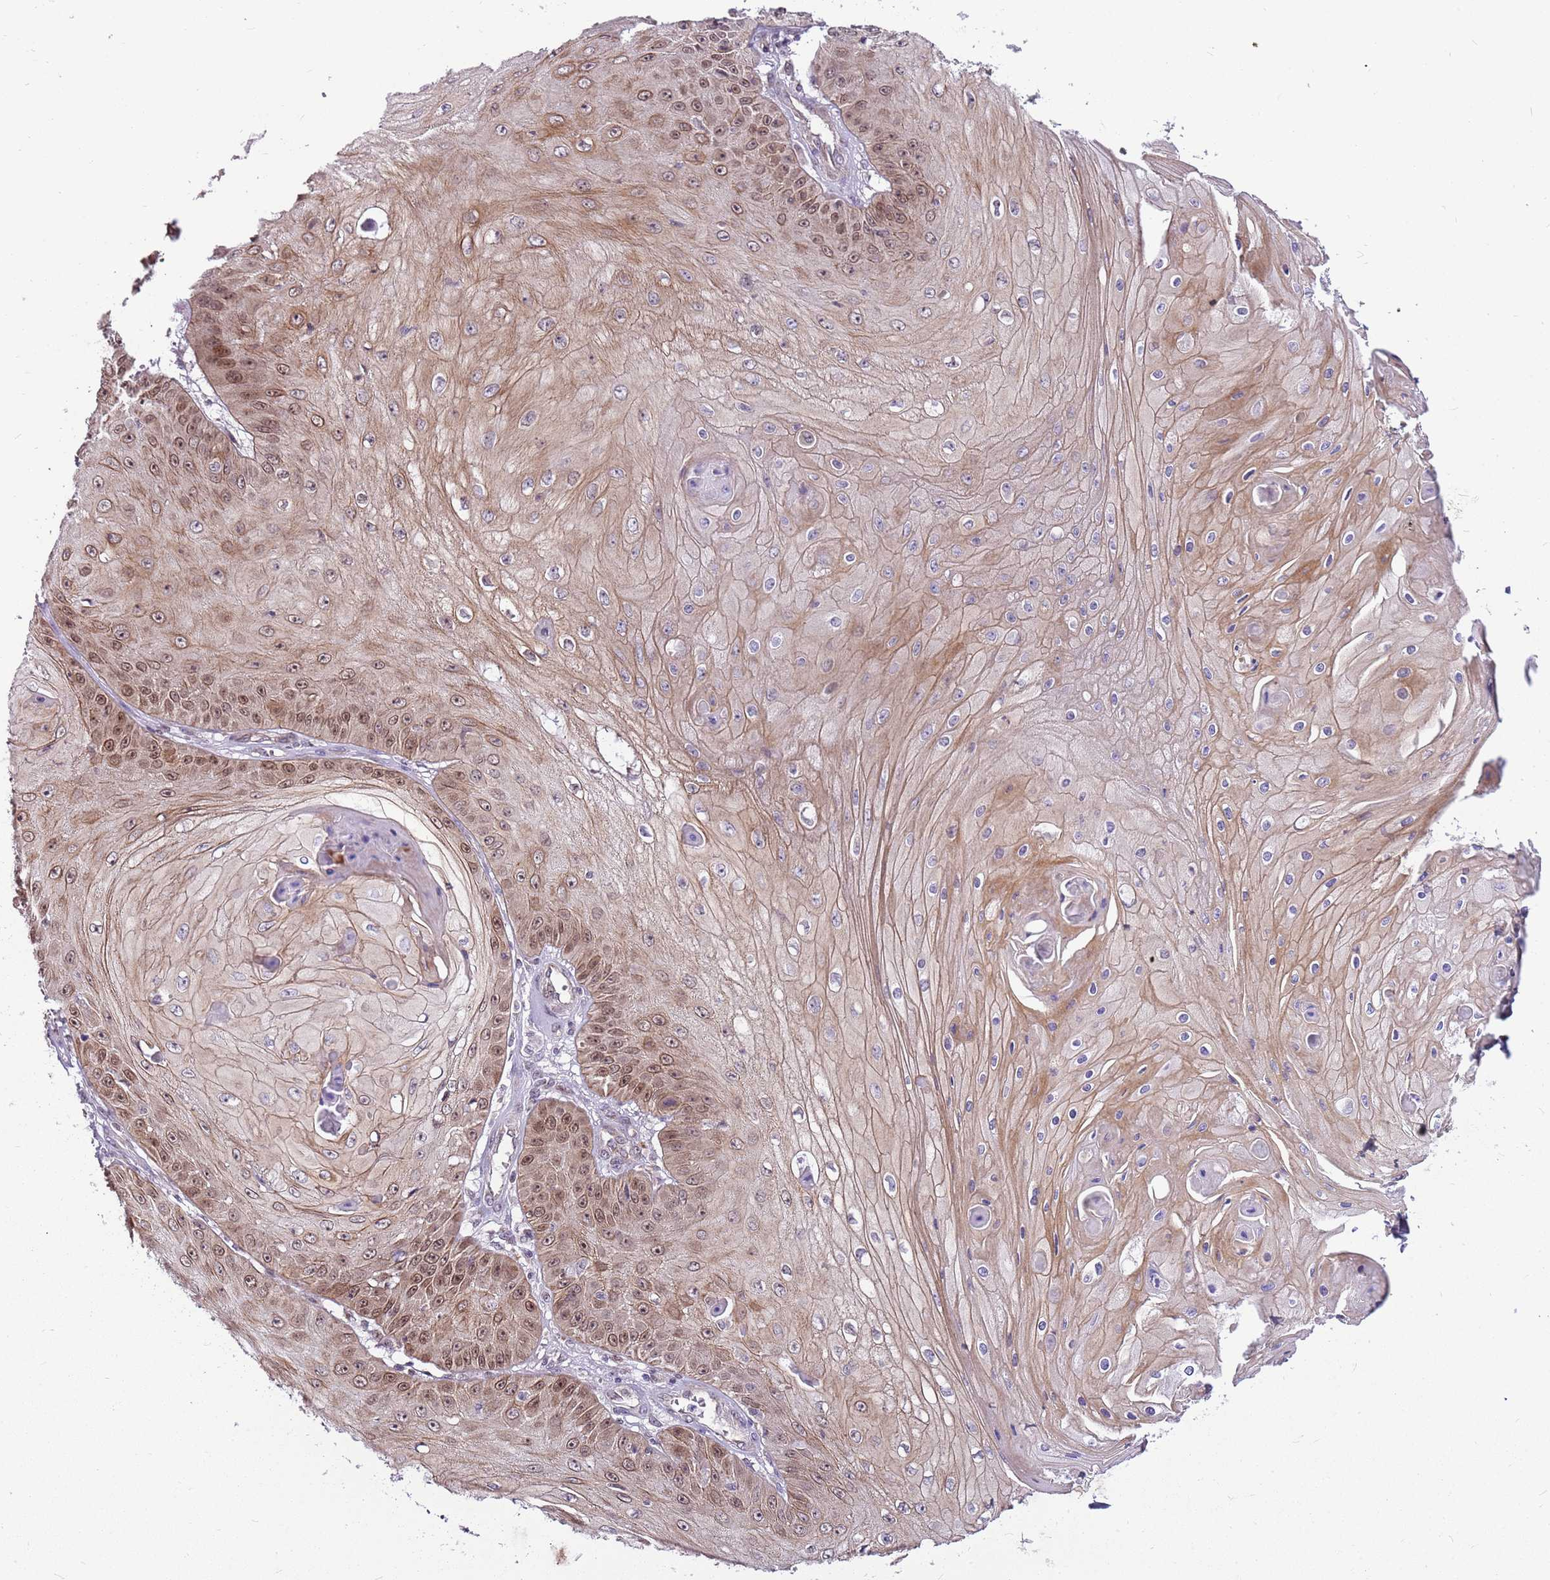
{"staining": {"intensity": "moderate", "quantity": ">75%", "location": "cytoplasmic/membranous,nuclear"}, "tissue": "skin cancer", "cell_type": "Tumor cells", "image_type": "cancer", "snomed": [{"axis": "morphology", "description": "Squamous cell carcinoma, NOS"}, {"axis": "topography", "description": "Skin"}], "caption": "DAB (3,3'-diaminobenzidine) immunohistochemical staining of skin cancer (squamous cell carcinoma) reveals moderate cytoplasmic/membranous and nuclear protein expression in about >75% of tumor cells.", "gene": "POLE3", "patient": {"sex": "male", "age": 70}}